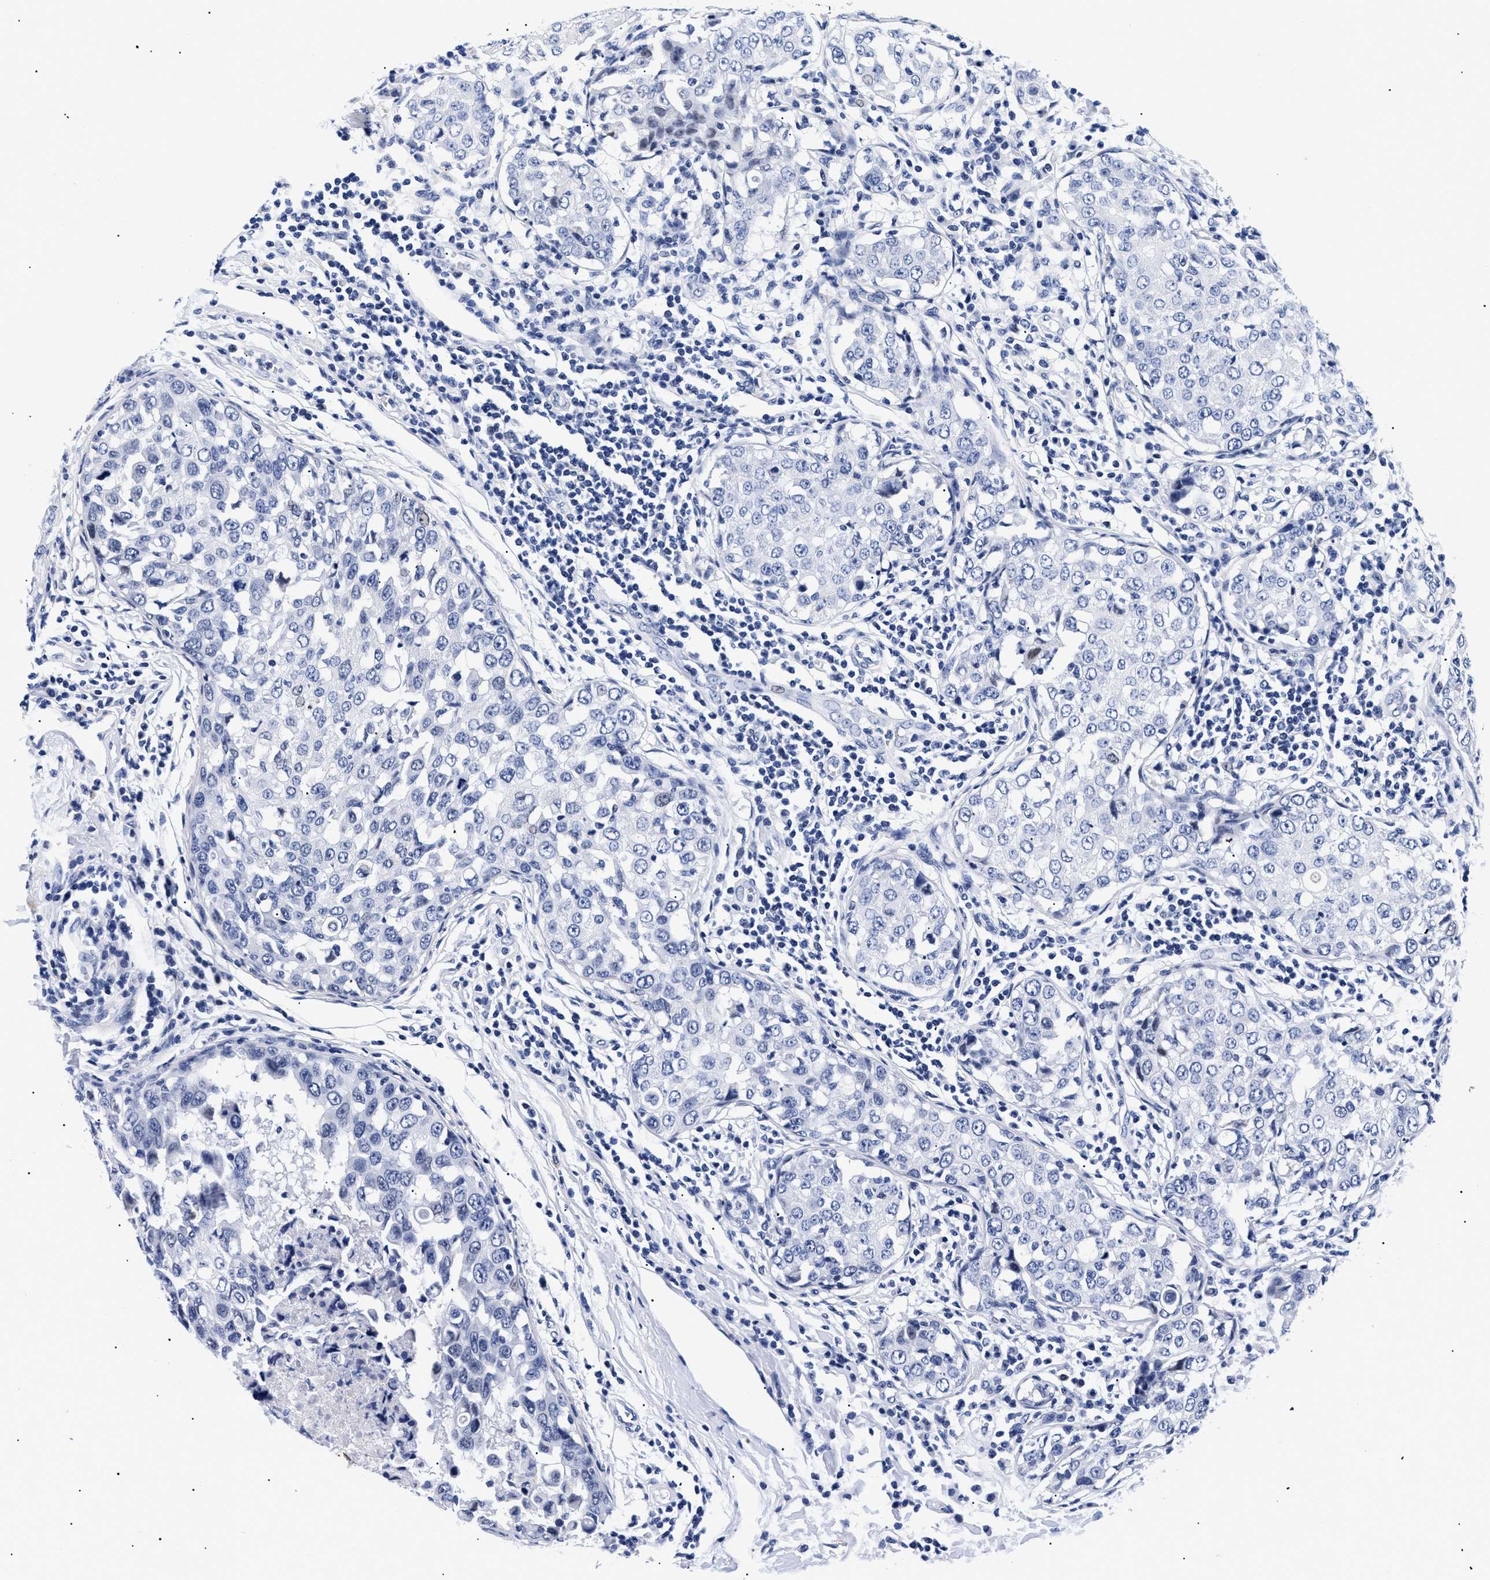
{"staining": {"intensity": "negative", "quantity": "none", "location": "none"}, "tissue": "breast cancer", "cell_type": "Tumor cells", "image_type": "cancer", "snomed": [{"axis": "morphology", "description": "Duct carcinoma"}, {"axis": "topography", "description": "Breast"}], "caption": "DAB (3,3'-diaminobenzidine) immunohistochemical staining of human breast cancer (invasive ductal carcinoma) shows no significant staining in tumor cells.", "gene": "SHD", "patient": {"sex": "female", "age": 27}}